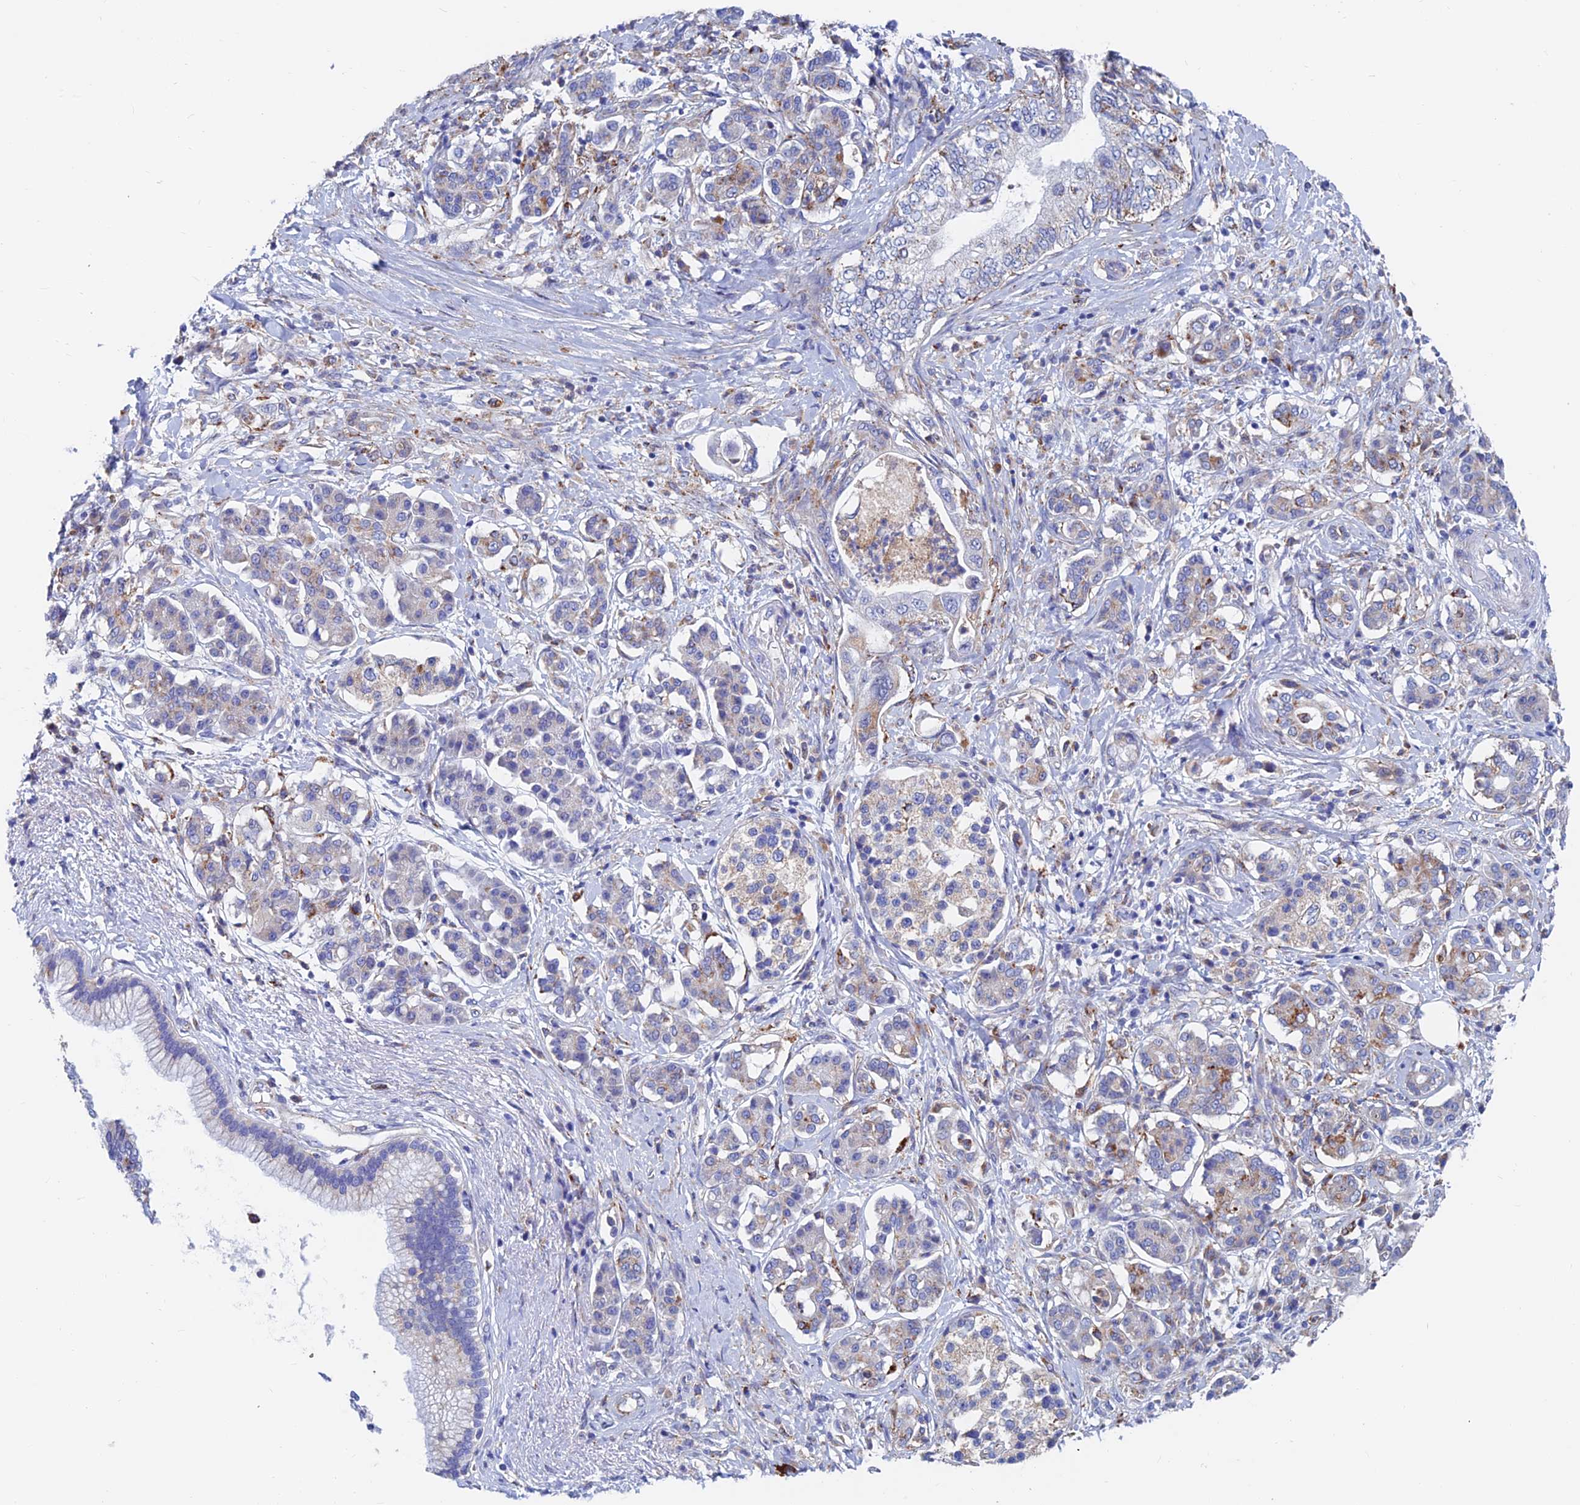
{"staining": {"intensity": "moderate", "quantity": "<25%", "location": "cytoplasmic/membranous"}, "tissue": "pancreatic cancer", "cell_type": "Tumor cells", "image_type": "cancer", "snomed": [{"axis": "morphology", "description": "Adenocarcinoma, NOS"}, {"axis": "topography", "description": "Pancreas"}], "caption": "Human pancreatic adenocarcinoma stained with a protein marker displays moderate staining in tumor cells.", "gene": "SPNS1", "patient": {"sex": "female", "age": 73}}